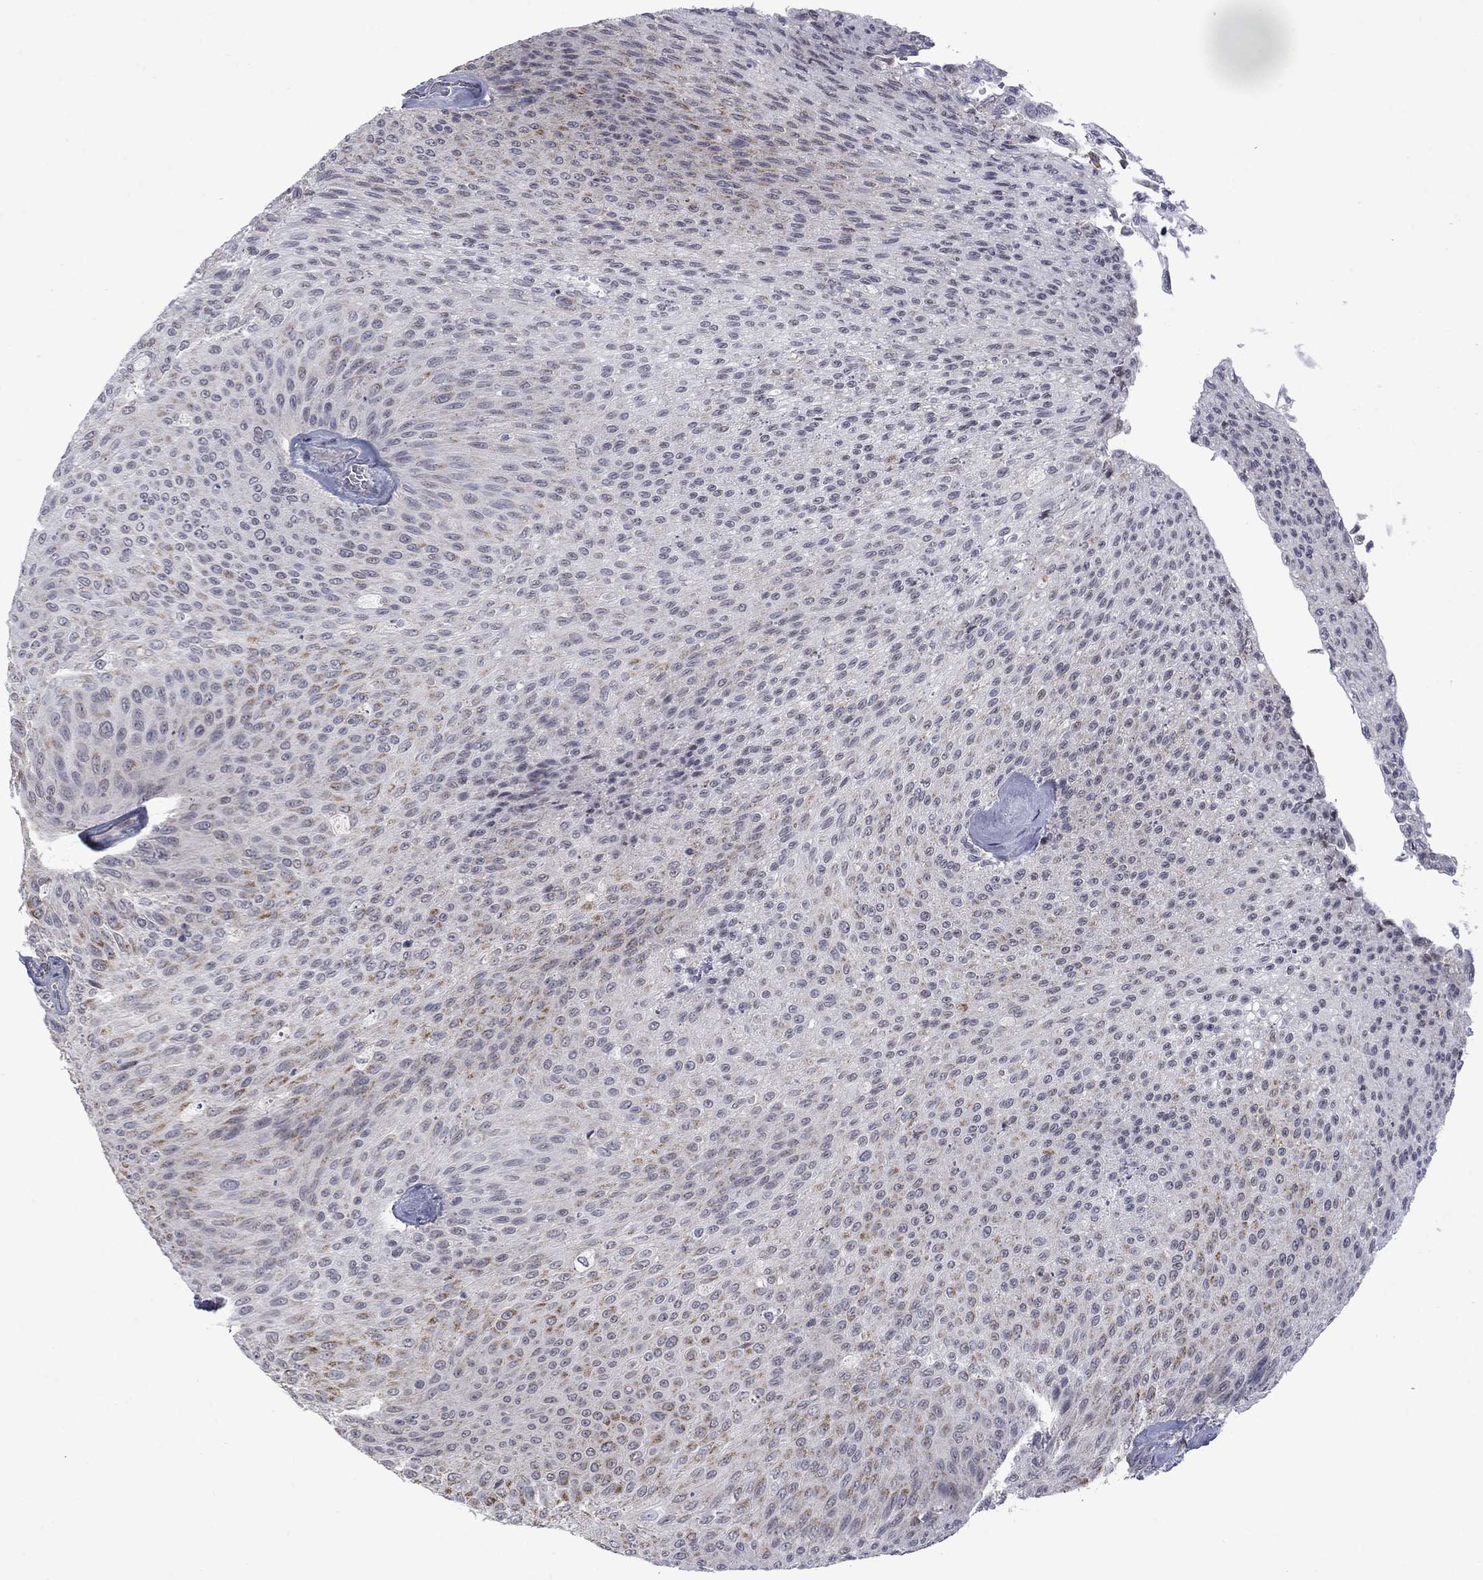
{"staining": {"intensity": "moderate", "quantity": "<25%", "location": "cytoplasmic/membranous"}, "tissue": "urothelial cancer", "cell_type": "Tumor cells", "image_type": "cancer", "snomed": [{"axis": "morphology", "description": "Urothelial carcinoma, Low grade"}, {"axis": "topography", "description": "Ureter, NOS"}, {"axis": "topography", "description": "Urinary bladder"}], "caption": "Protein analysis of urothelial cancer tissue exhibits moderate cytoplasmic/membranous expression in about <25% of tumor cells.", "gene": "KCNJ16", "patient": {"sex": "male", "age": 78}}